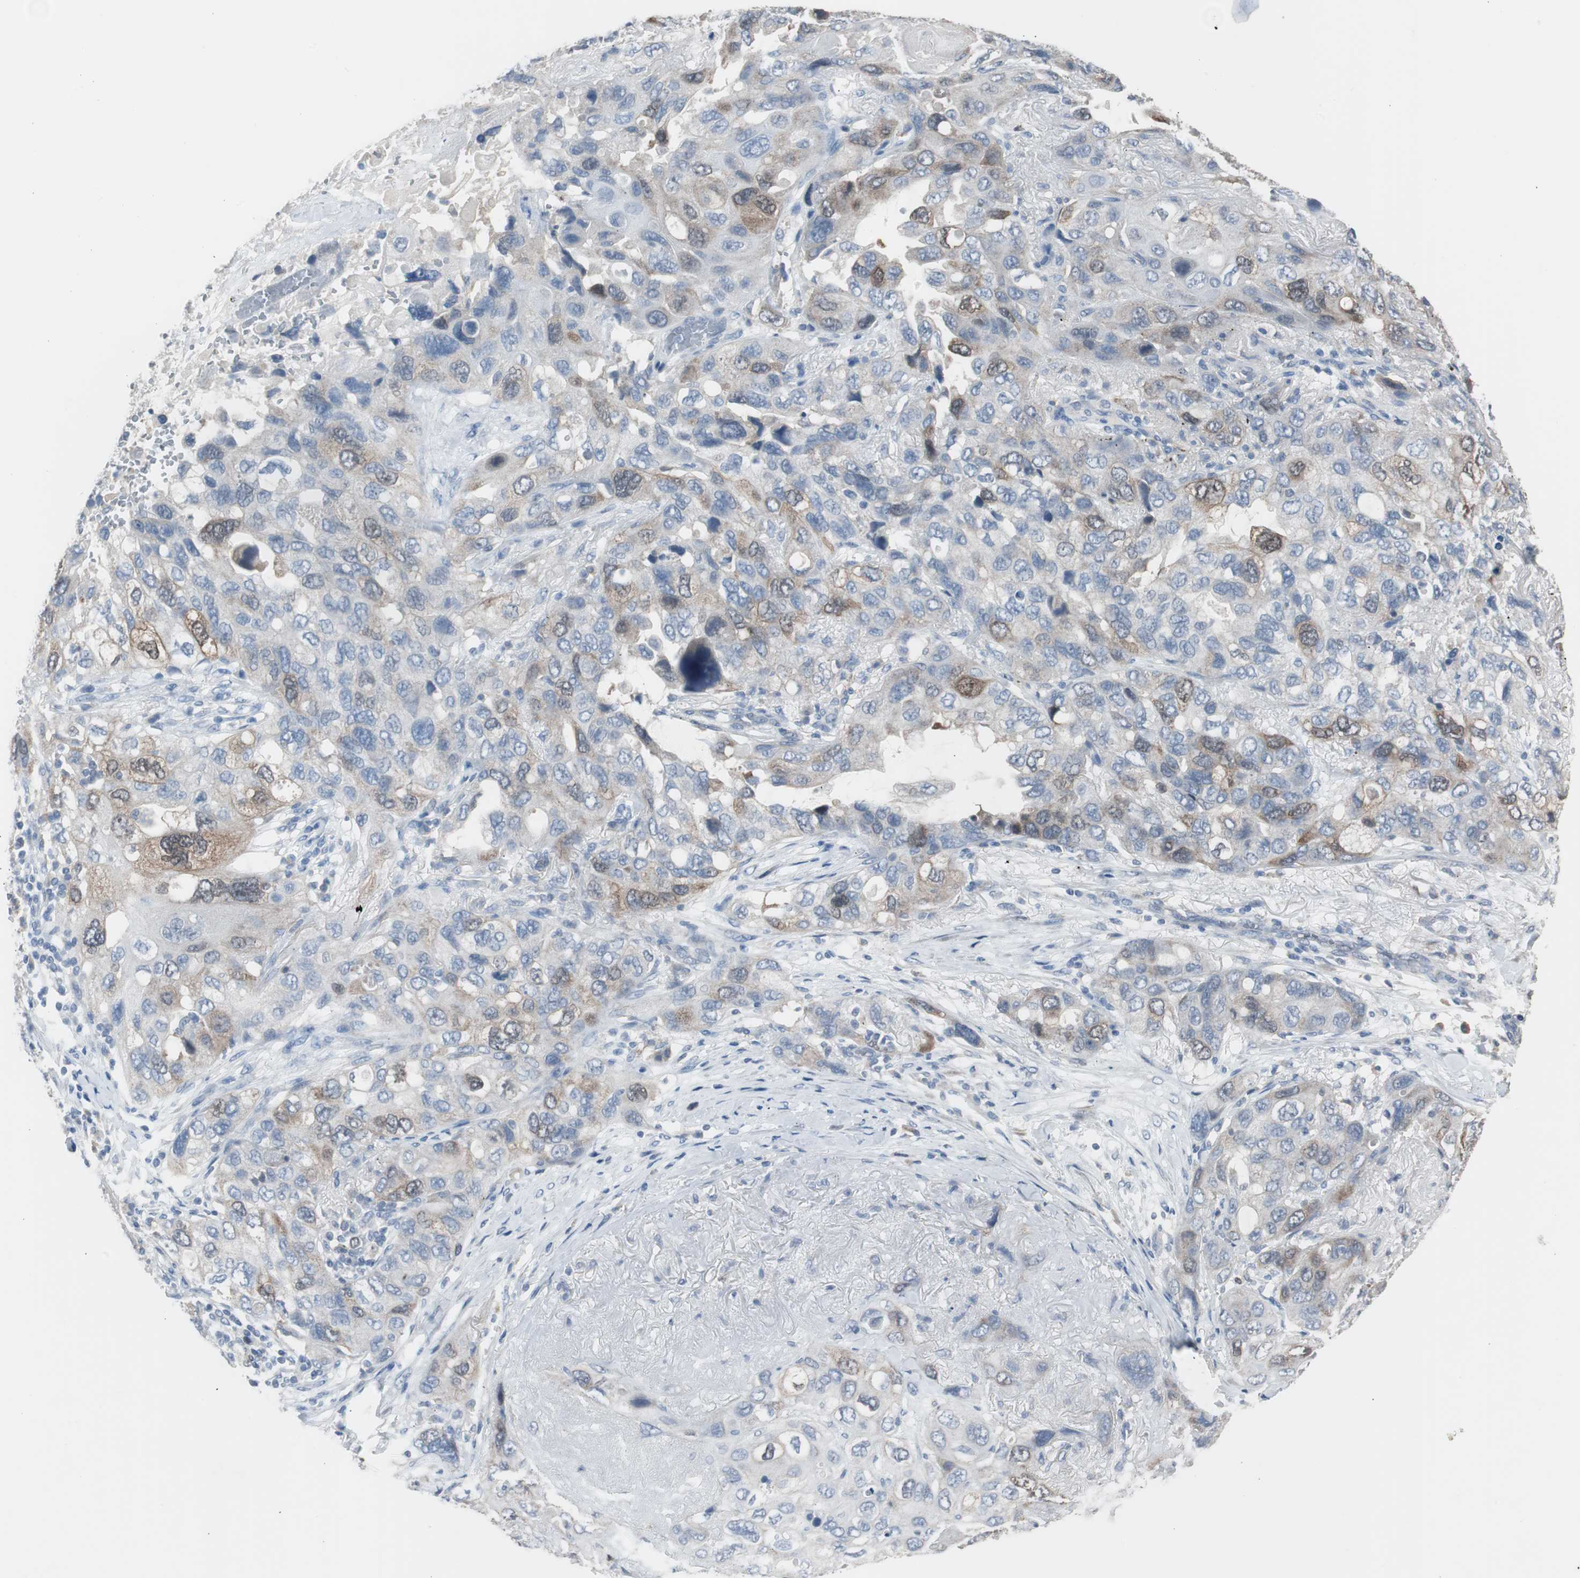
{"staining": {"intensity": "weak", "quantity": "25%-75%", "location": "cytoplasmic/membranous"}, "tissue": "lung cancer", "cell_type": "Tumor cells", "image_type": "cancer", "snomed": [{"axis": "morphology", "description": "Squamous cell carcinoma, NOS"}, {"axis": "topography", "description": "Lung"}], "caption": "Weak cytoplasmic/membranous staining is seen in about 25%-75% of tumor cells in lung cancer. Using DAB (brown) and hematoxylin (blue) stains, captured at high magnification using brightfield microscopy.", "gene": "TK1", "patient": {"sex": "female", "age": 73}}